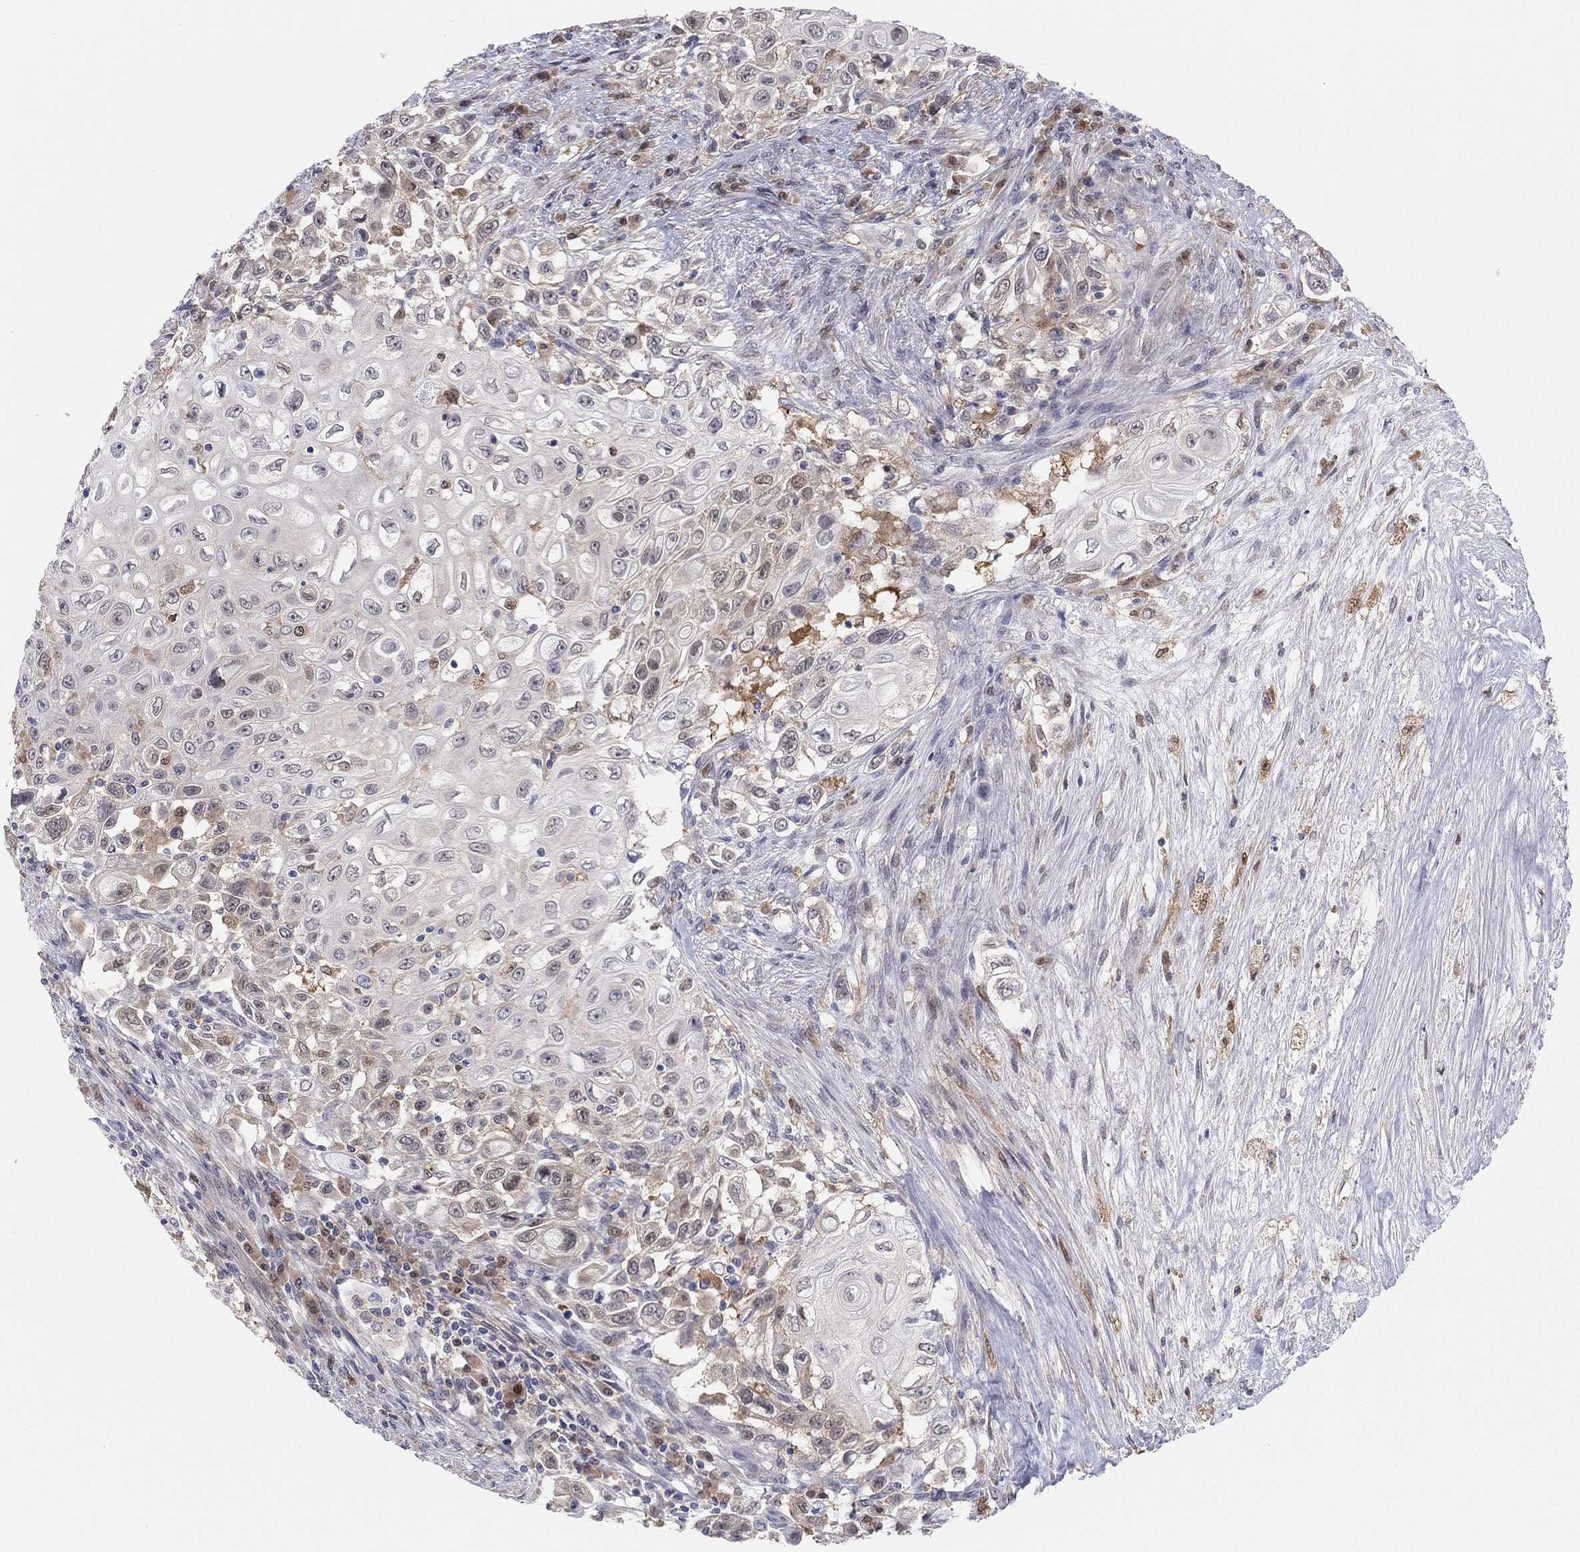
{"staining": {"intensity": "weak", "quantity": "<25%", "location": "cytoplasmic/membranous,nuclear"}, "tissue": "urothelial cancer", "cell_type": "Tumor cells", "image_type": "cancer", "snomed": [{"axis": "morphology", "description": "Urothelial carcinoma, High grade"}, {"axis": "topography", "description": "Urinary bladder"}], "caption": "High magnification brightfield microscopy of urothelial carcinoma (high-grade) stained with DAB (3,3'-diaminobenzidine) (brown) and counterstained with hematoxylin (blue): tumor cells show no significant staining.", "gene": "PDXK", "patient": {"sex": "female", "age": 56}}